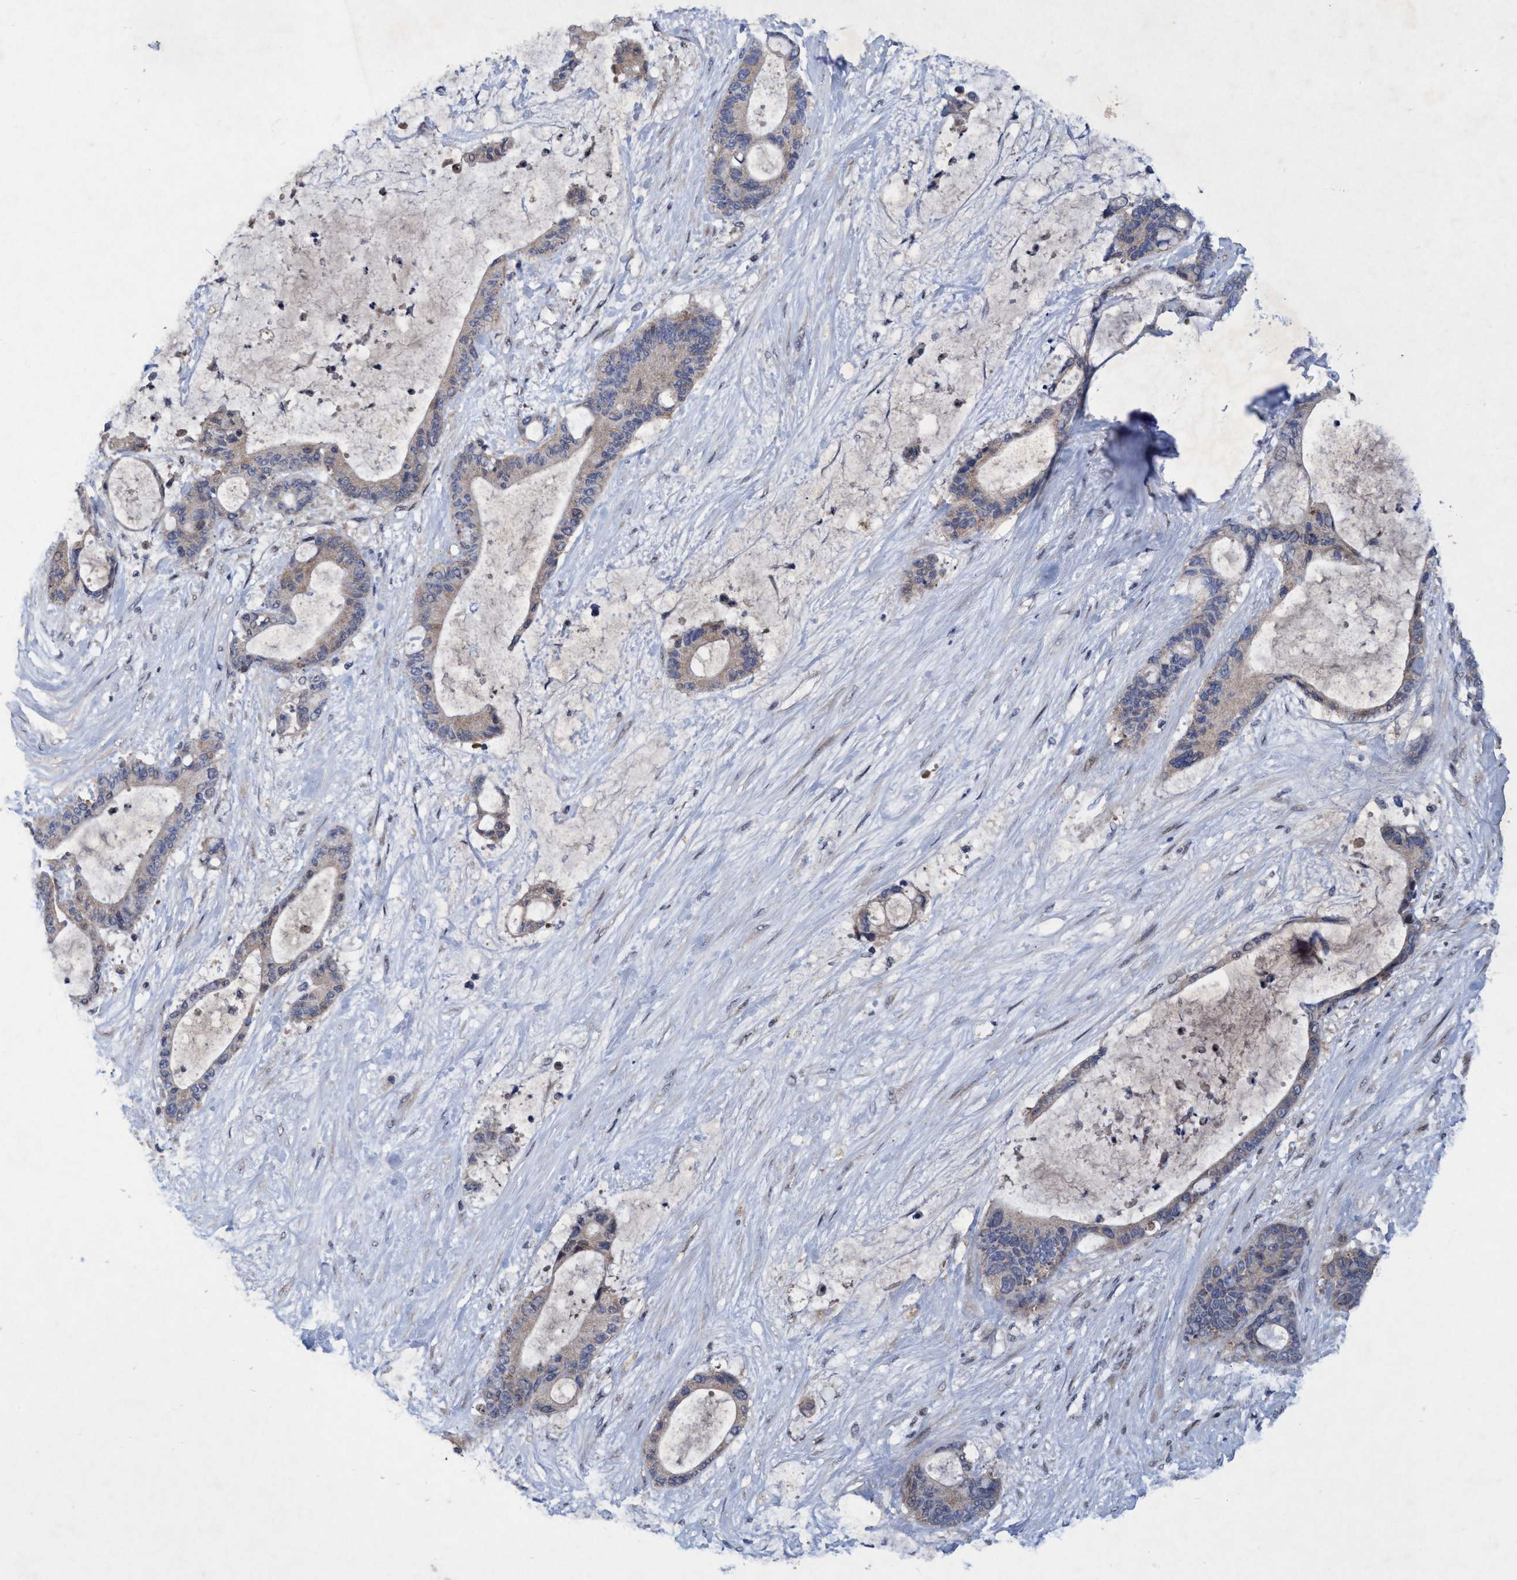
{"staining": {"intensity": "weak", "quantity": "<25%", "location": "cytoplasmic/membranous"}, "tissue": "liver cancer", "cell_type": "Tumor cells", "image_type": "cancer", "snomed": [{"axis": "morphology", "description": "Cholangiocarcinoma"}, {"axis": "topography", "description": "Liver"}], "caption": "An IHC photomicrograph of liver cancer is shown. There is no staining in tumor cells of liver cancer.", "gene": "ZNF677", "patient": {"sex": "female", "age": 73}}